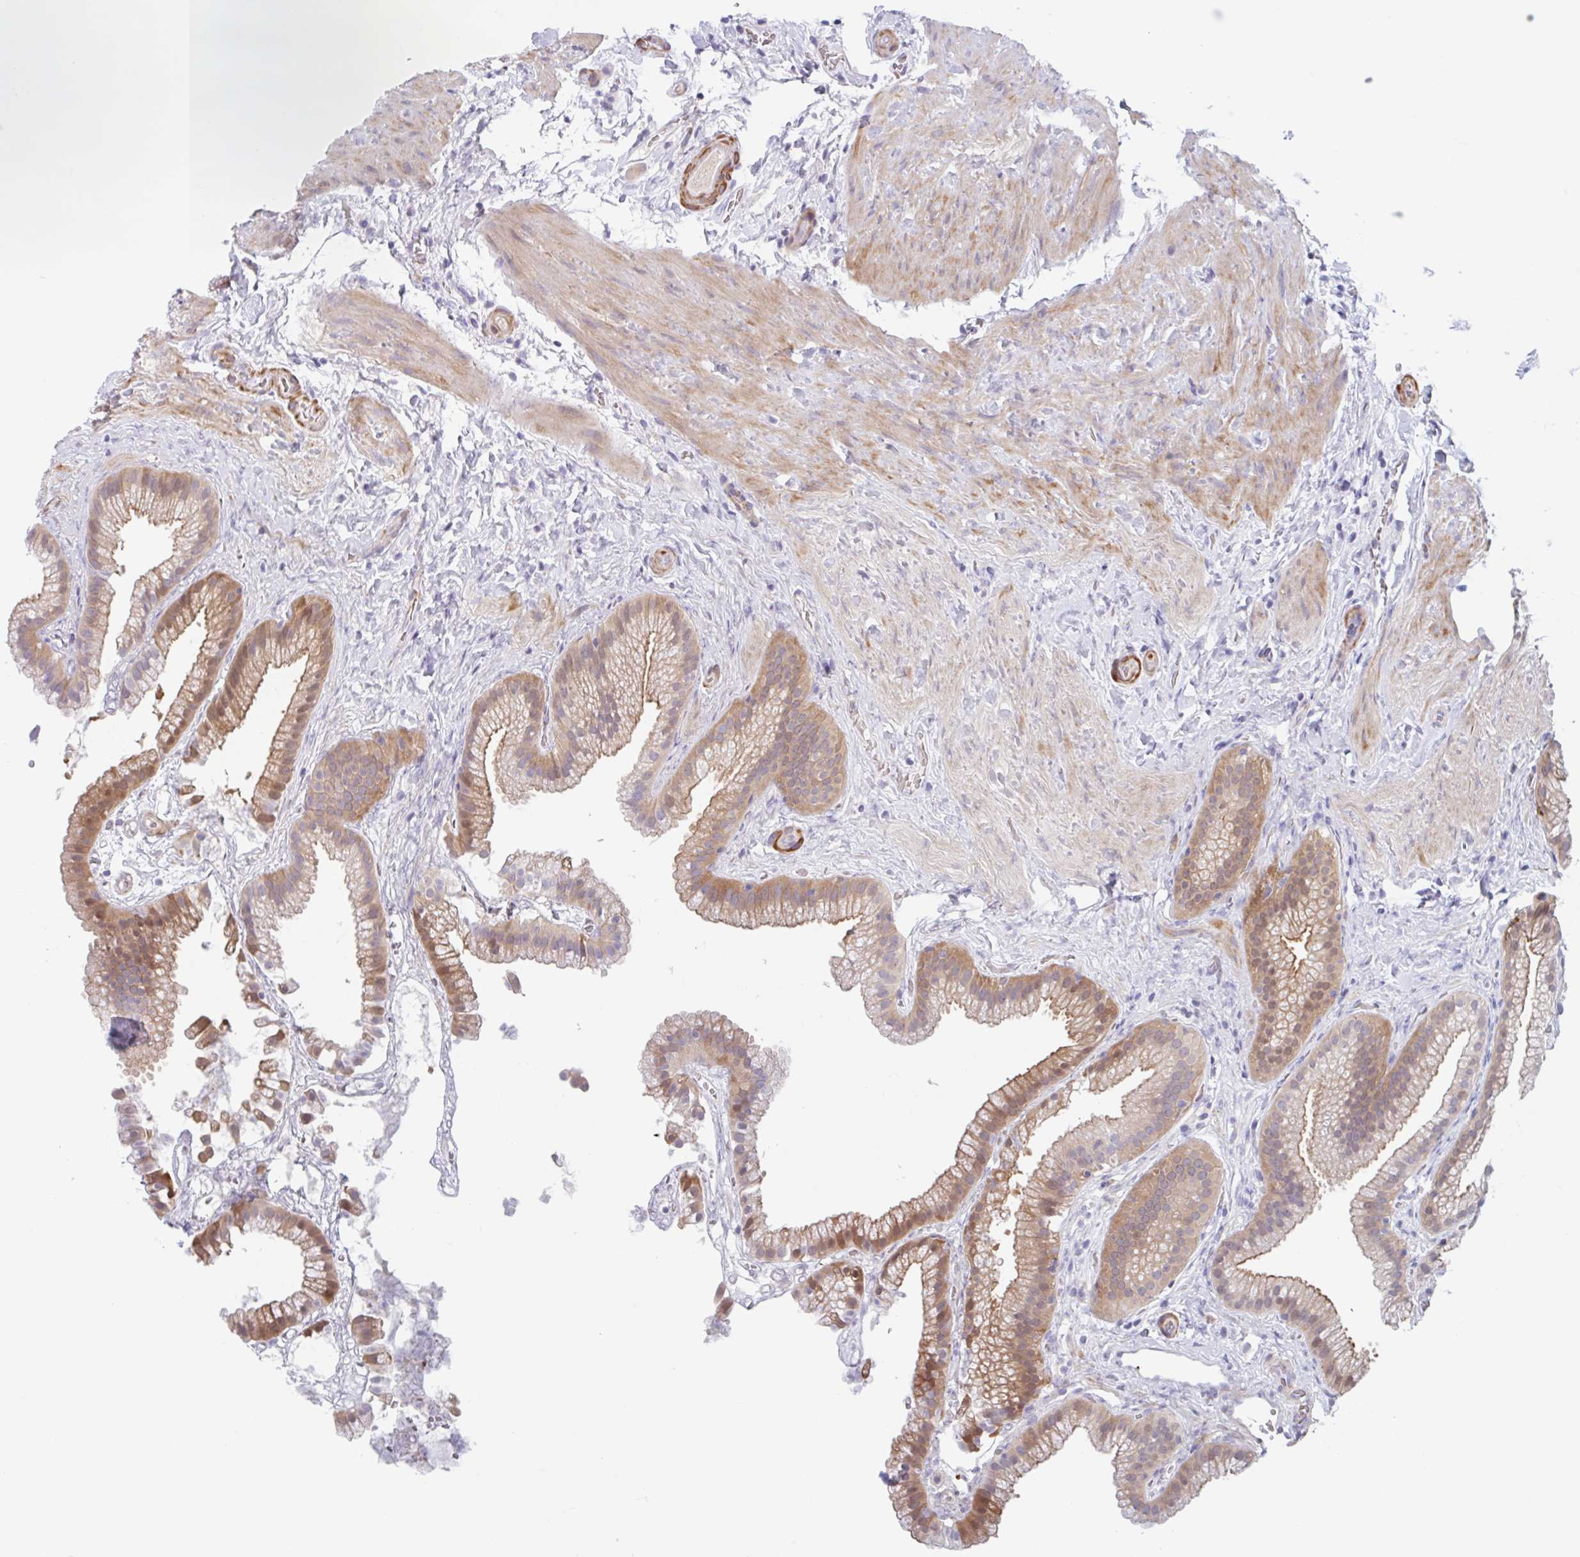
{"staining": {"intensity": "moderate", "quantity": ">75%", "location": "cytoplasmic/membranous"}, "tissue": "gallbladder", "cell_type": "Glandular cells", "image_type": "normal", "snomed": [{"axis": "morphology", "description": "Normal tissue, NOS"}, {"axis": "topography", "description": "Gallbladder"}], "caption": "Benign gallbladder exhibits moderate cytoplasmic/membranous staining in about >75% of glandular cells, visualized by immunohistochemistry. (DAB = brown stain, brightfield microscopy at high magnification).", "gene": "EFHD1", "patient": {"sex": "female", "age": 63}}